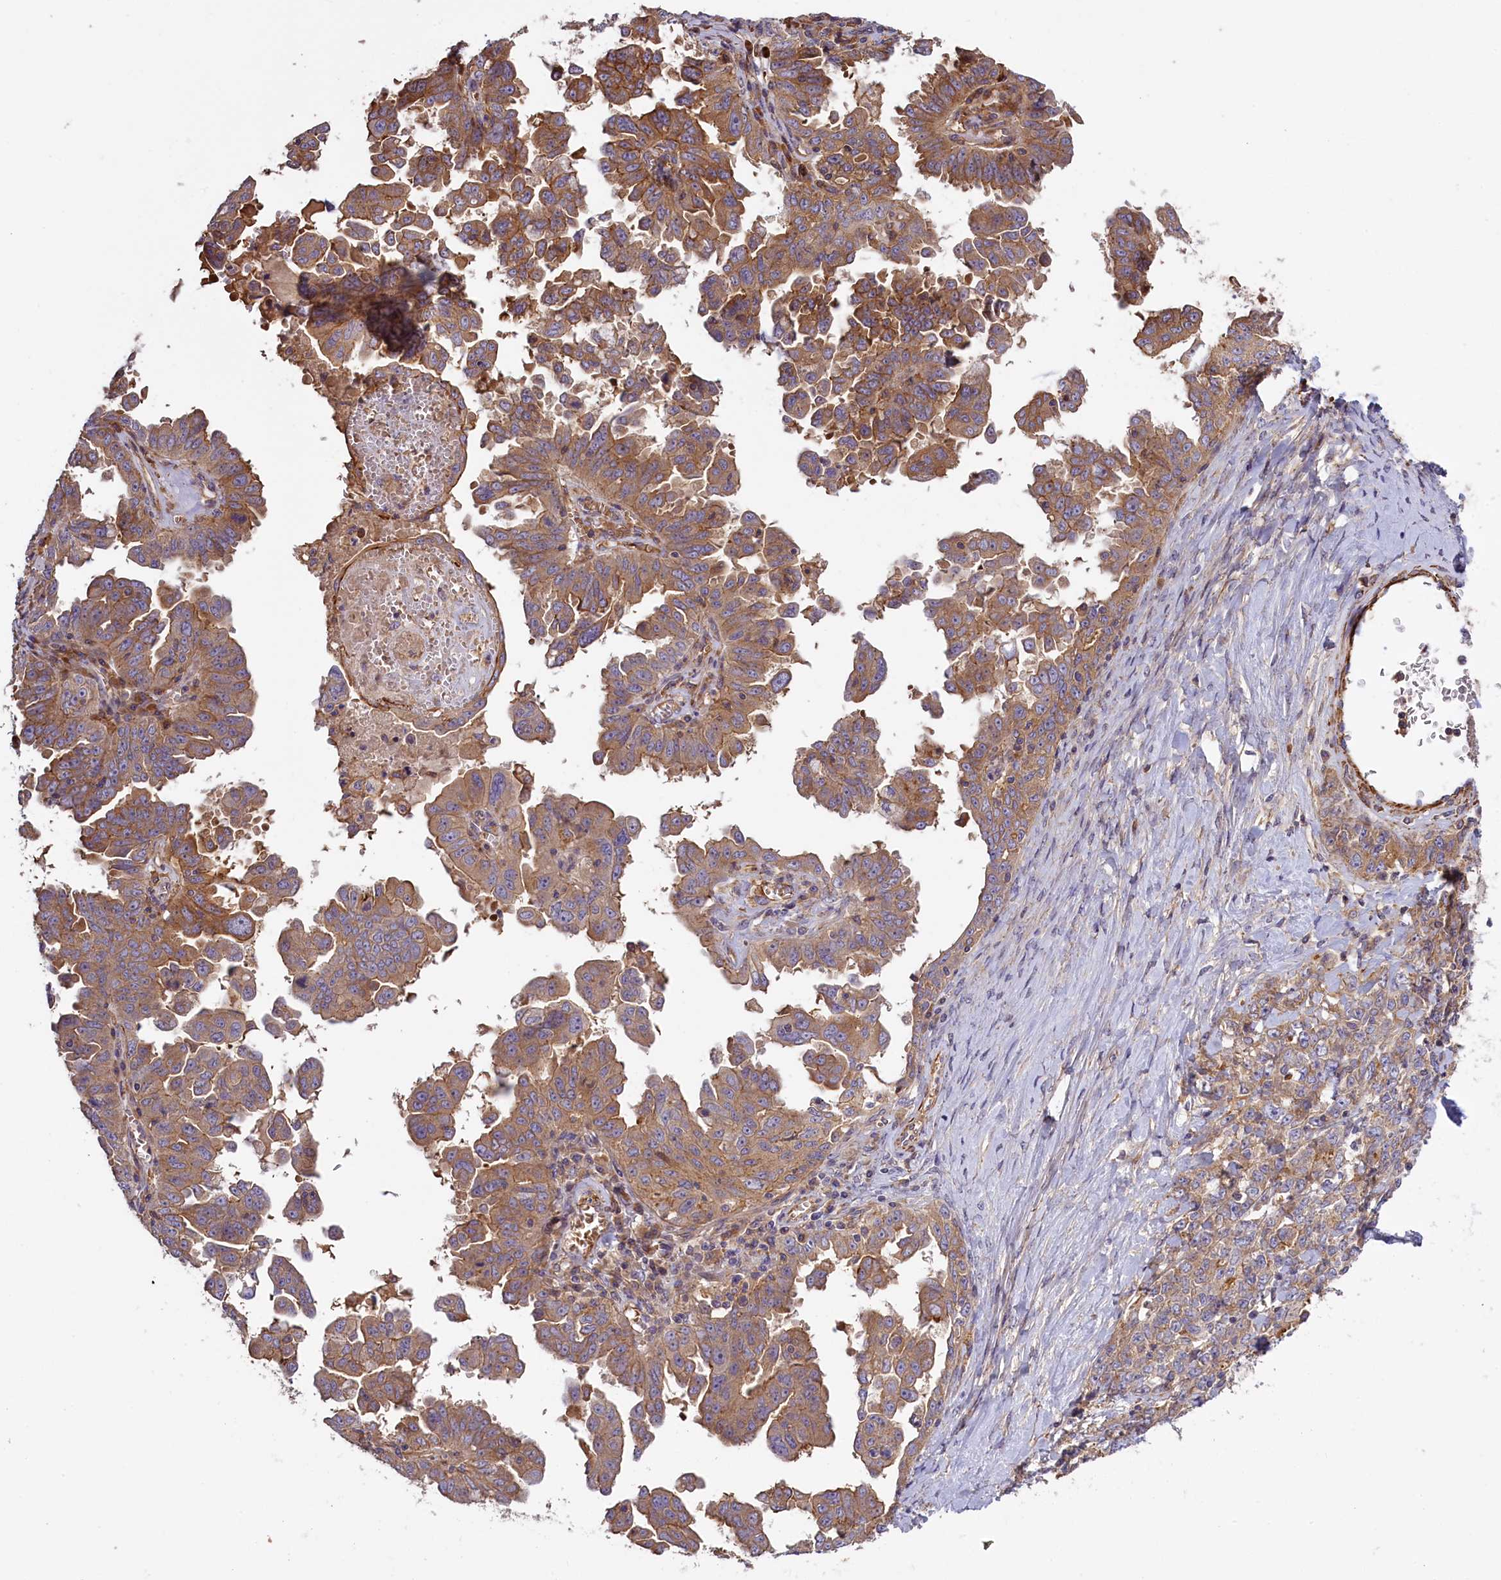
{"staining": {"intensity": "moderate", "quantity": "25%-75%", "location": "cytoplasmic/membranous"}, "tissue": "ovarian cancer", "cell_type": "Tumor cells", "image_type": "cancer", "snomed": [{"axis": "morphology", "description": "Carcinoma, endometroid"}, {"axis": "topography", "description": "Ovary"}], "caption": "This is an image of immunohistochemistry (IHC) staining of ovarian cancer, which shows moderate expression in the cytoplasmic/membranous of tumor cells.", "gene": "FUZ", "patient": {"sex": "female", "age": 62}}